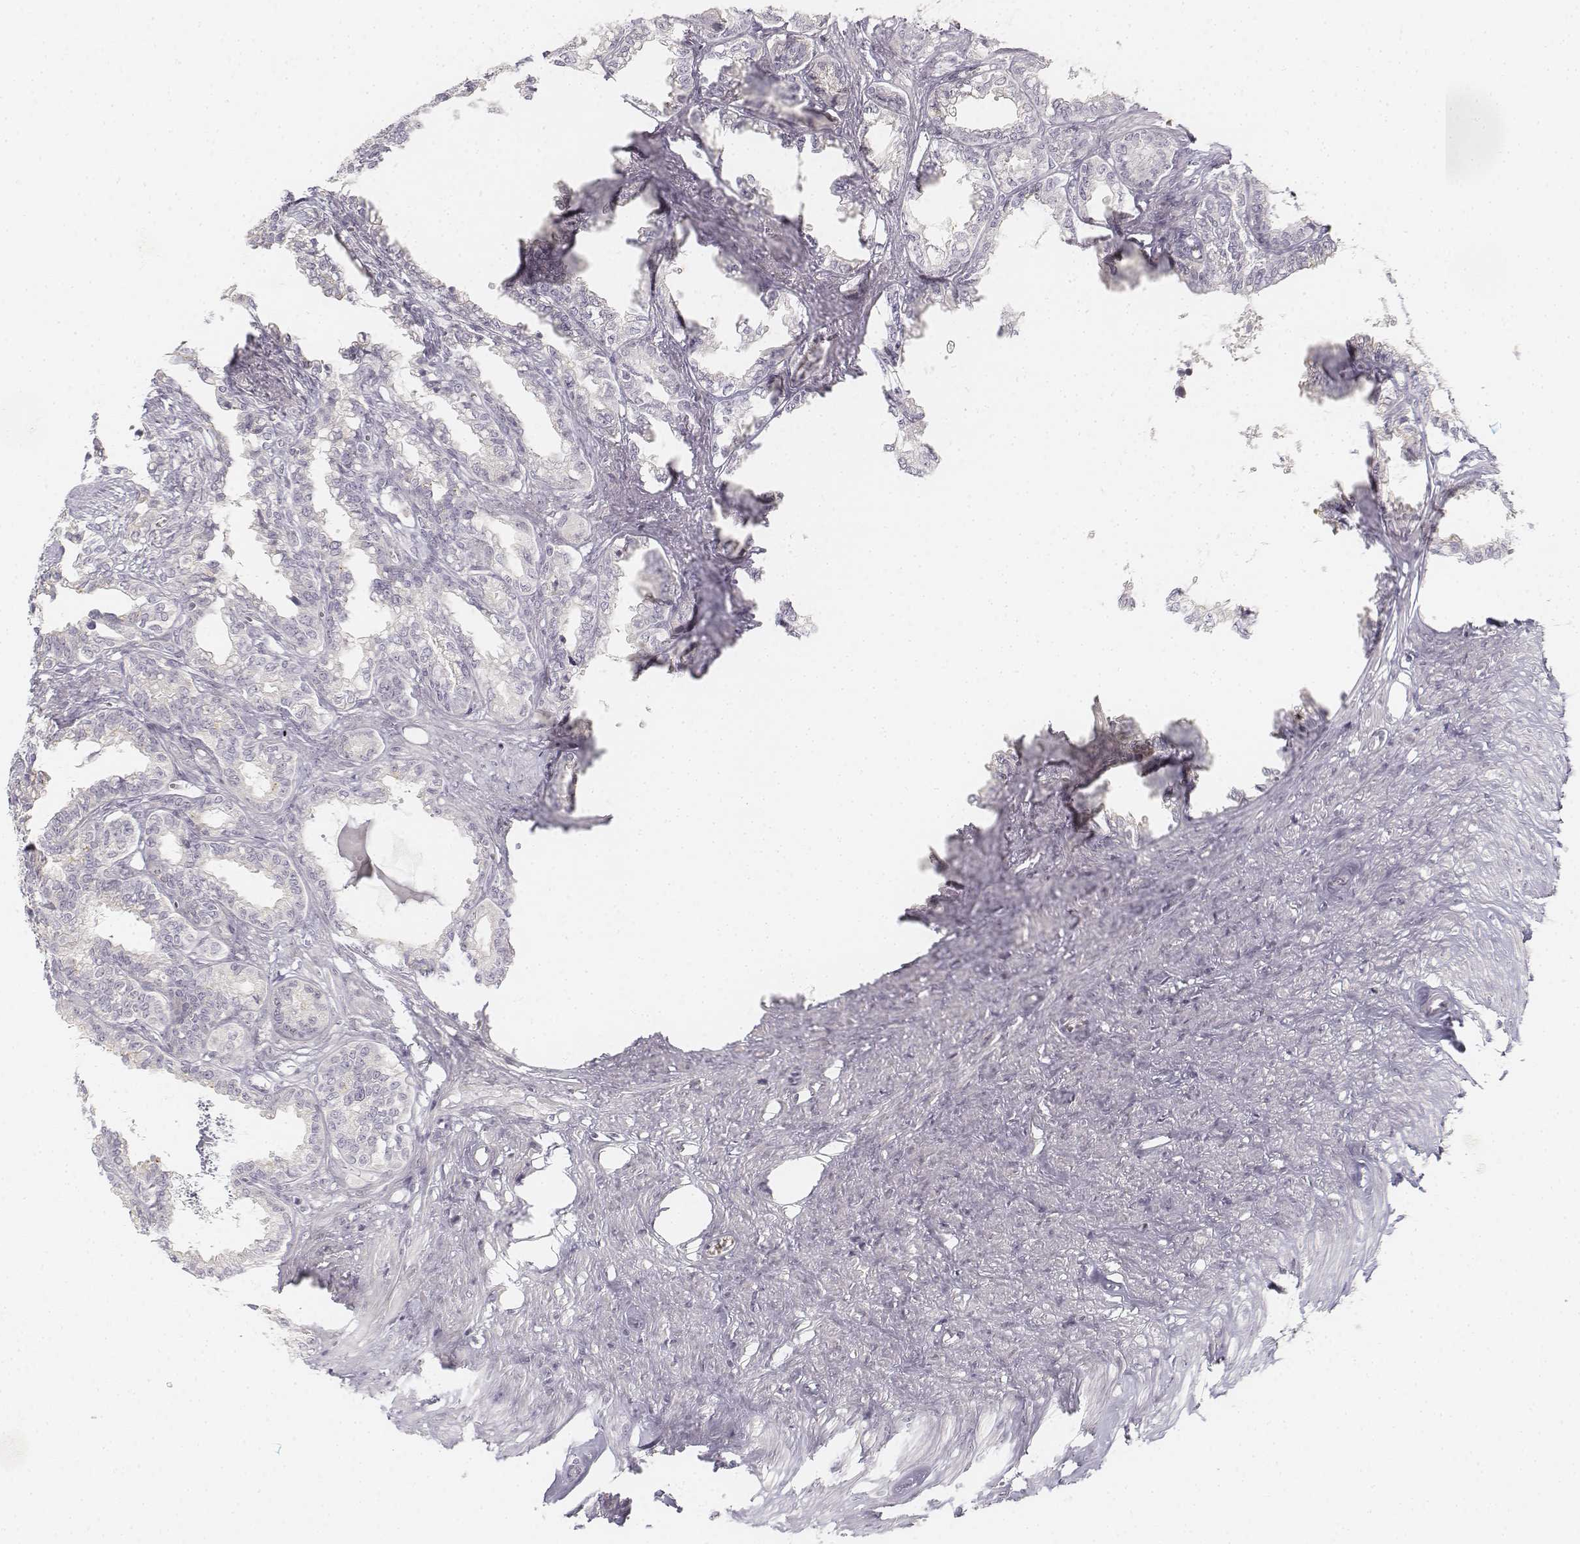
{"staining": {"intensity": "negative", "quantity": "none", "location": "none"}, "tissue": "seminal vesicle", "cell_type": "Glandular cells", "image_type": "normal", "snomed": [{"axis": "morphology", "description": "Normal tissue, NOS"}, {"axis": "morphology", "description": "Urothelial carcinoma, NOS"}, {"axis": "topography", "description": "Urinary bladder"}, {"axis": "topography", "description": "Seminal veicle"}], "caption": "Seminal vesicle stained for a protein using immunohistochemistry (IHC) demonstrates no positivity glandular cells.", "gene": "DSG4", "patient": {"sex": "male", "age": 76}}